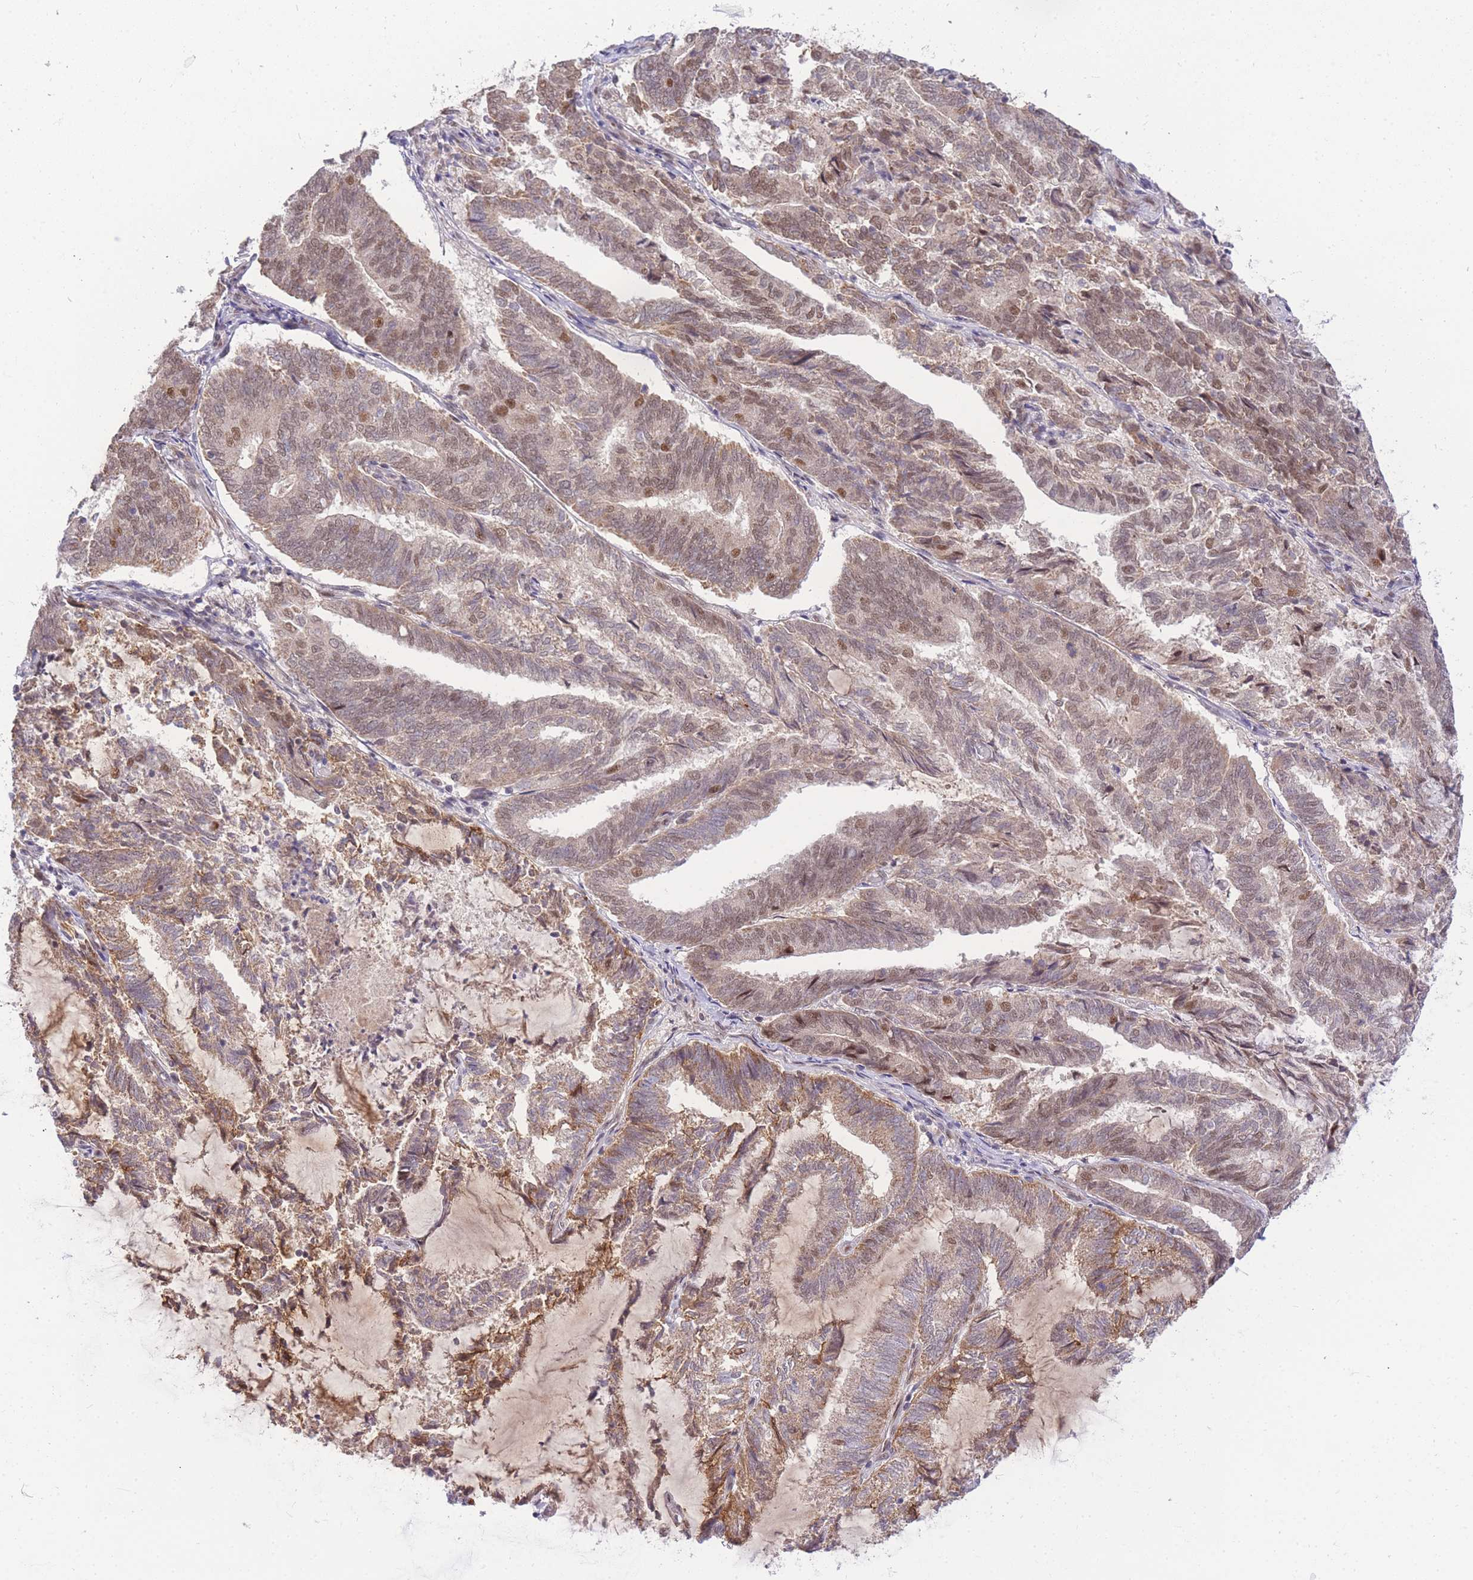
{"staining": {"intensity": "moderate", "quantity": "25%-75%", "location": "cytoplasmic/membranous,nuclear"}, "tissue": "endometrial cancer", "cell_type": "Tumor cells", "image_type": "cancer", "snomed": [{"axis": "morphology", "description": "Adenocarcinoma, NOS"}, {"axis": "topography", "description": "Endometrium"}], "caption": "Endometrial cancer (adenocarcinoma) was stained to show a protein in brown. There is medium levels of moderate cytoplasmic/membranous and nuclear positivity in approximately 25%-75% of tumor cells. (IHC, brightfield microscopy, high magnification).", "gene": "PUS10", "patient": {"sex": "female", "age": 80}}